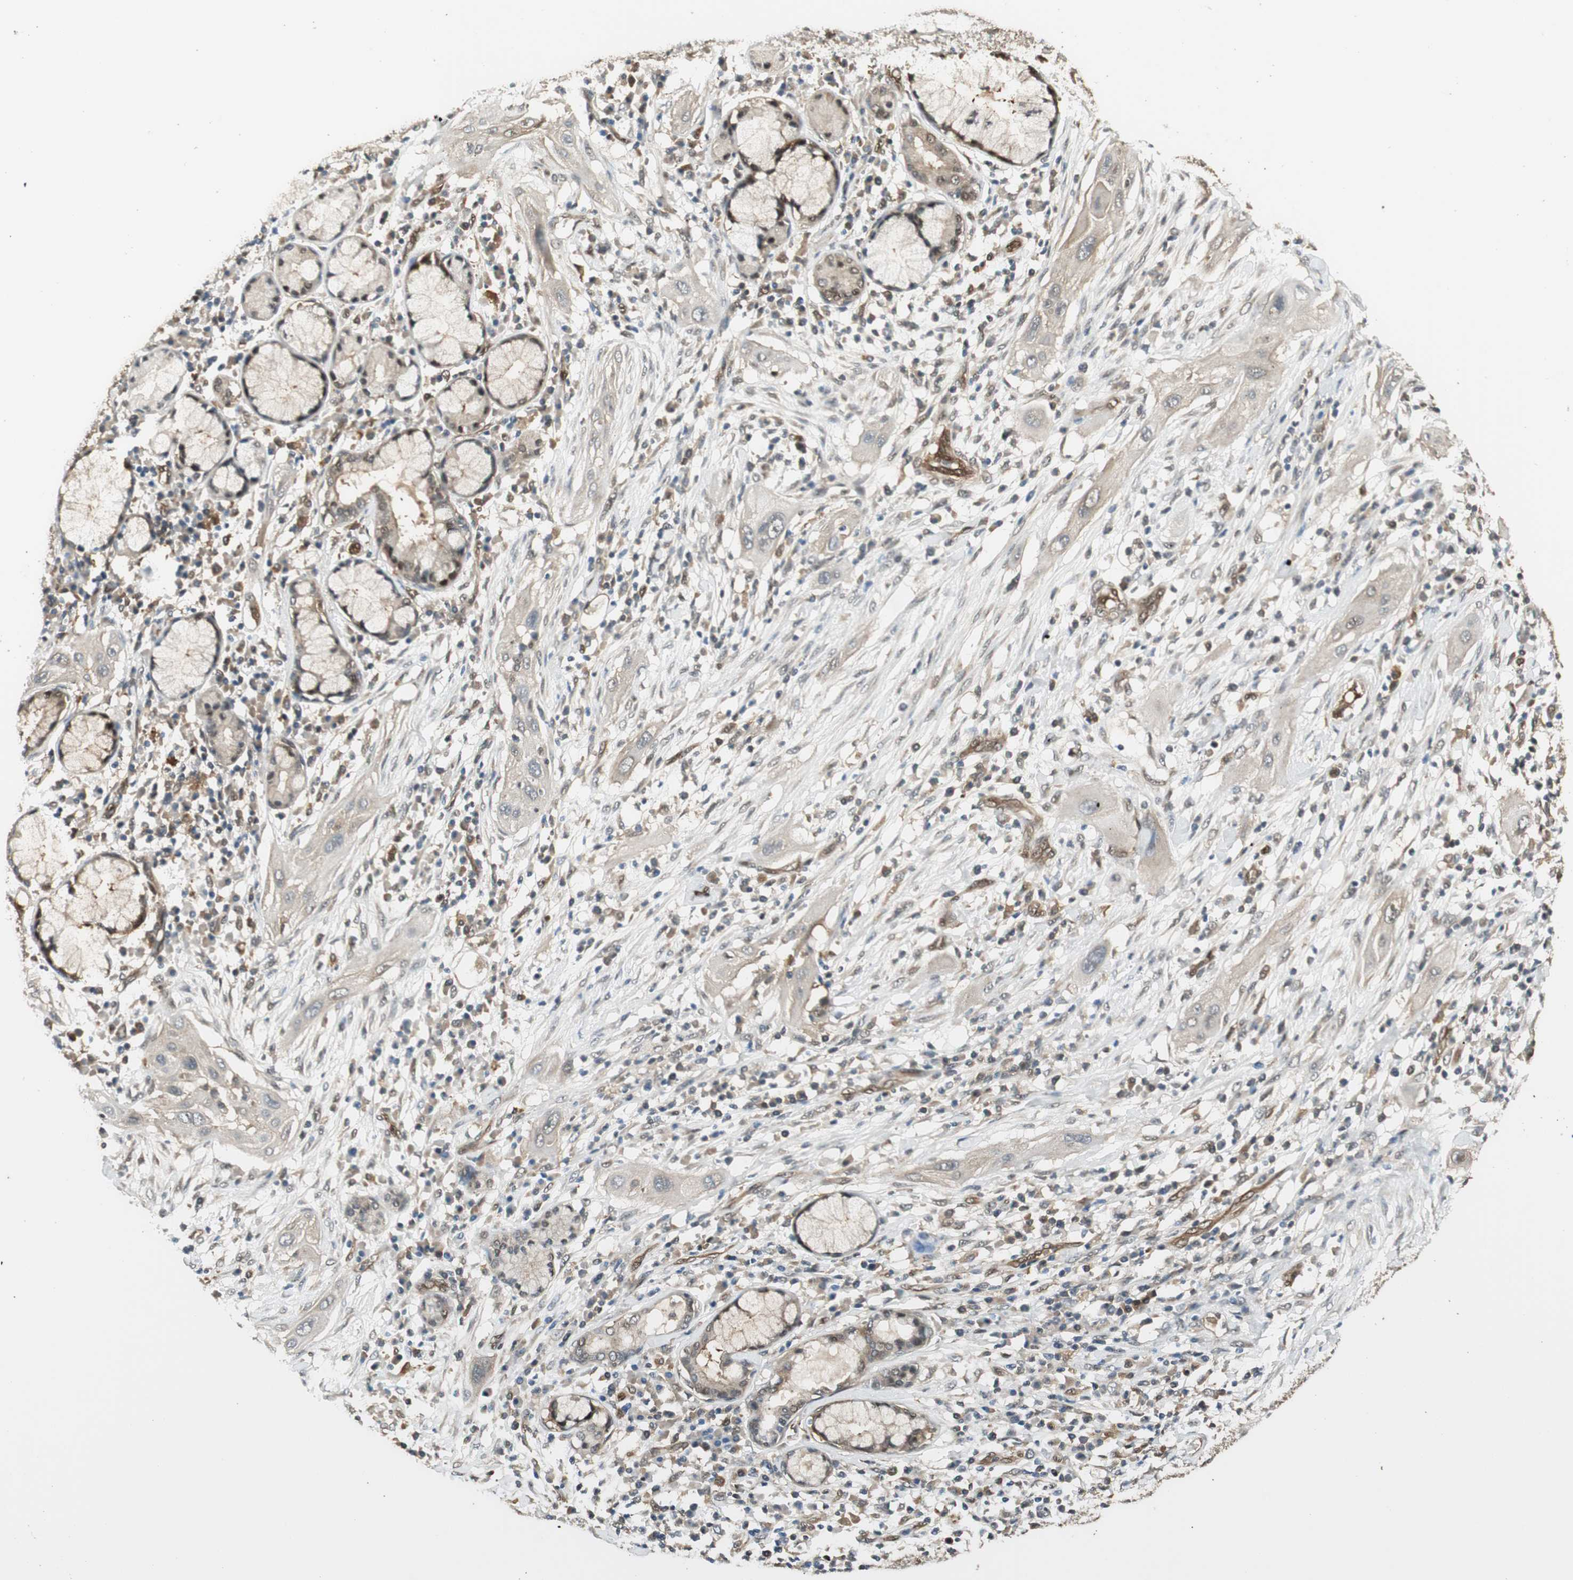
{"staining": {"intensity": "weak", "quantity": "<25%", "location": "cytoplasmic/membranous"}, "tissue": "lung cancer", "cell_type": "Tumor cells", "image_type": "cancer", "snomed": [{"axis": "morphology", "description": "Squamous cell carcinoma, NOS"}, {"axis": "topography", "description": "Lung"}], "caption": "High power microscopy photomicrograph of an immunohistochemistry (IHC) image of lung squamous cell carcinoma, revealing no significant staining in tumor cells. (Immunohistochemistry (ihc), brightfield microscopy, high magnification).", "gene": "SERPINB6", "patient": {"sex": "female", "age": 47}}